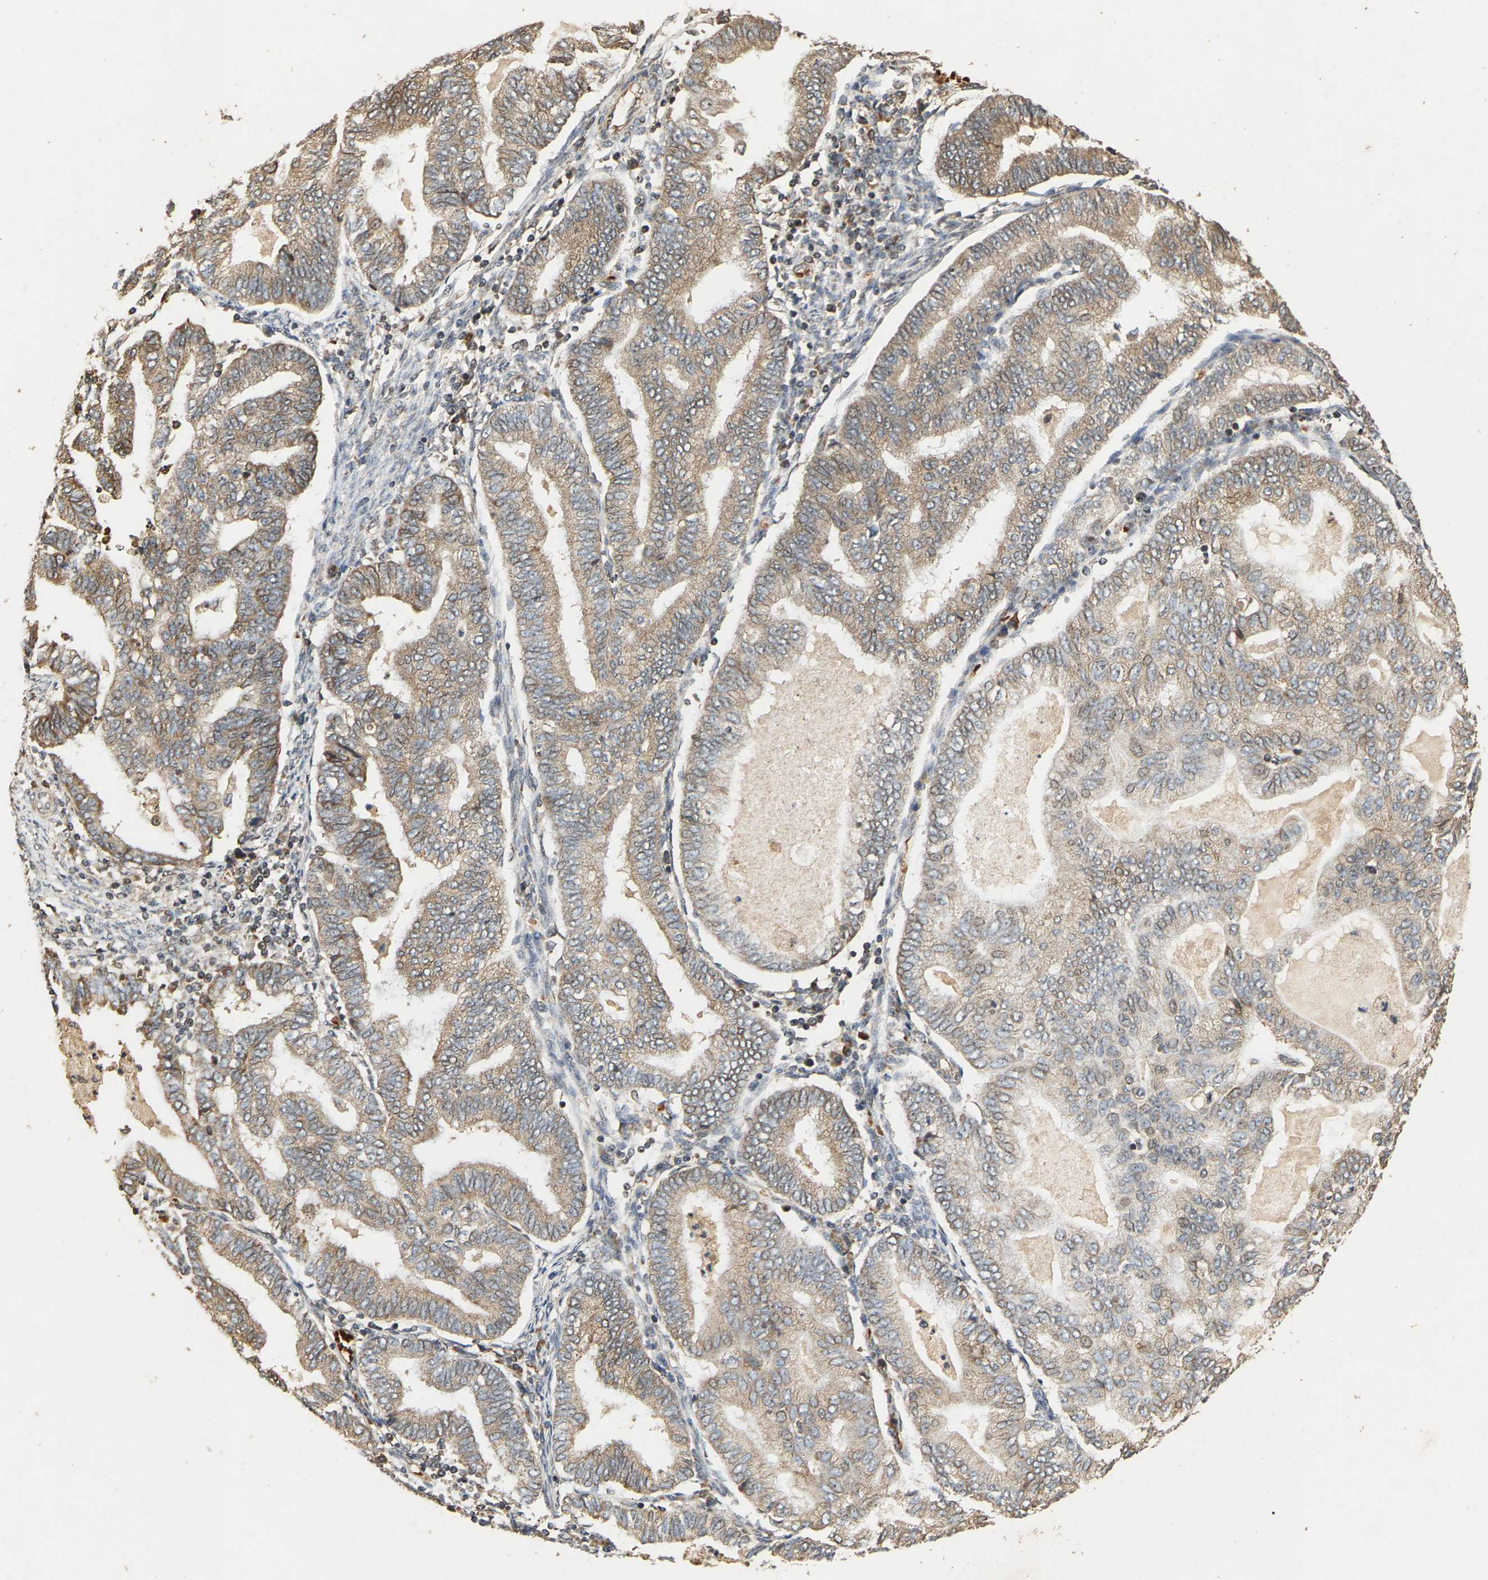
{"staining": {"intensity": "weak", "quantity": ">75%", "location": "cytoplasmic/membranous"}, "tissue": "endometrial cancer", "cell_type": "Tumor cells", "image_type": "cancer", "snomed": [{"axis": "morphology", "description": "Polyp, NOS"}, {"axis": "morphology", "description": "Adenocarcinoma, NOS"}, {"axis": "morphology", "description": "Adenoma, NOS"}, {"axis": "topography", "description": "Endometrium"}], "caption": "A brown stain highlights weak cytoplasmic/membranous expression of a protein in human adenocarcinoma (endometrial) tumor cells.", "gene": "CIDEC", "patient": {"sex": "female", "age": 79}}